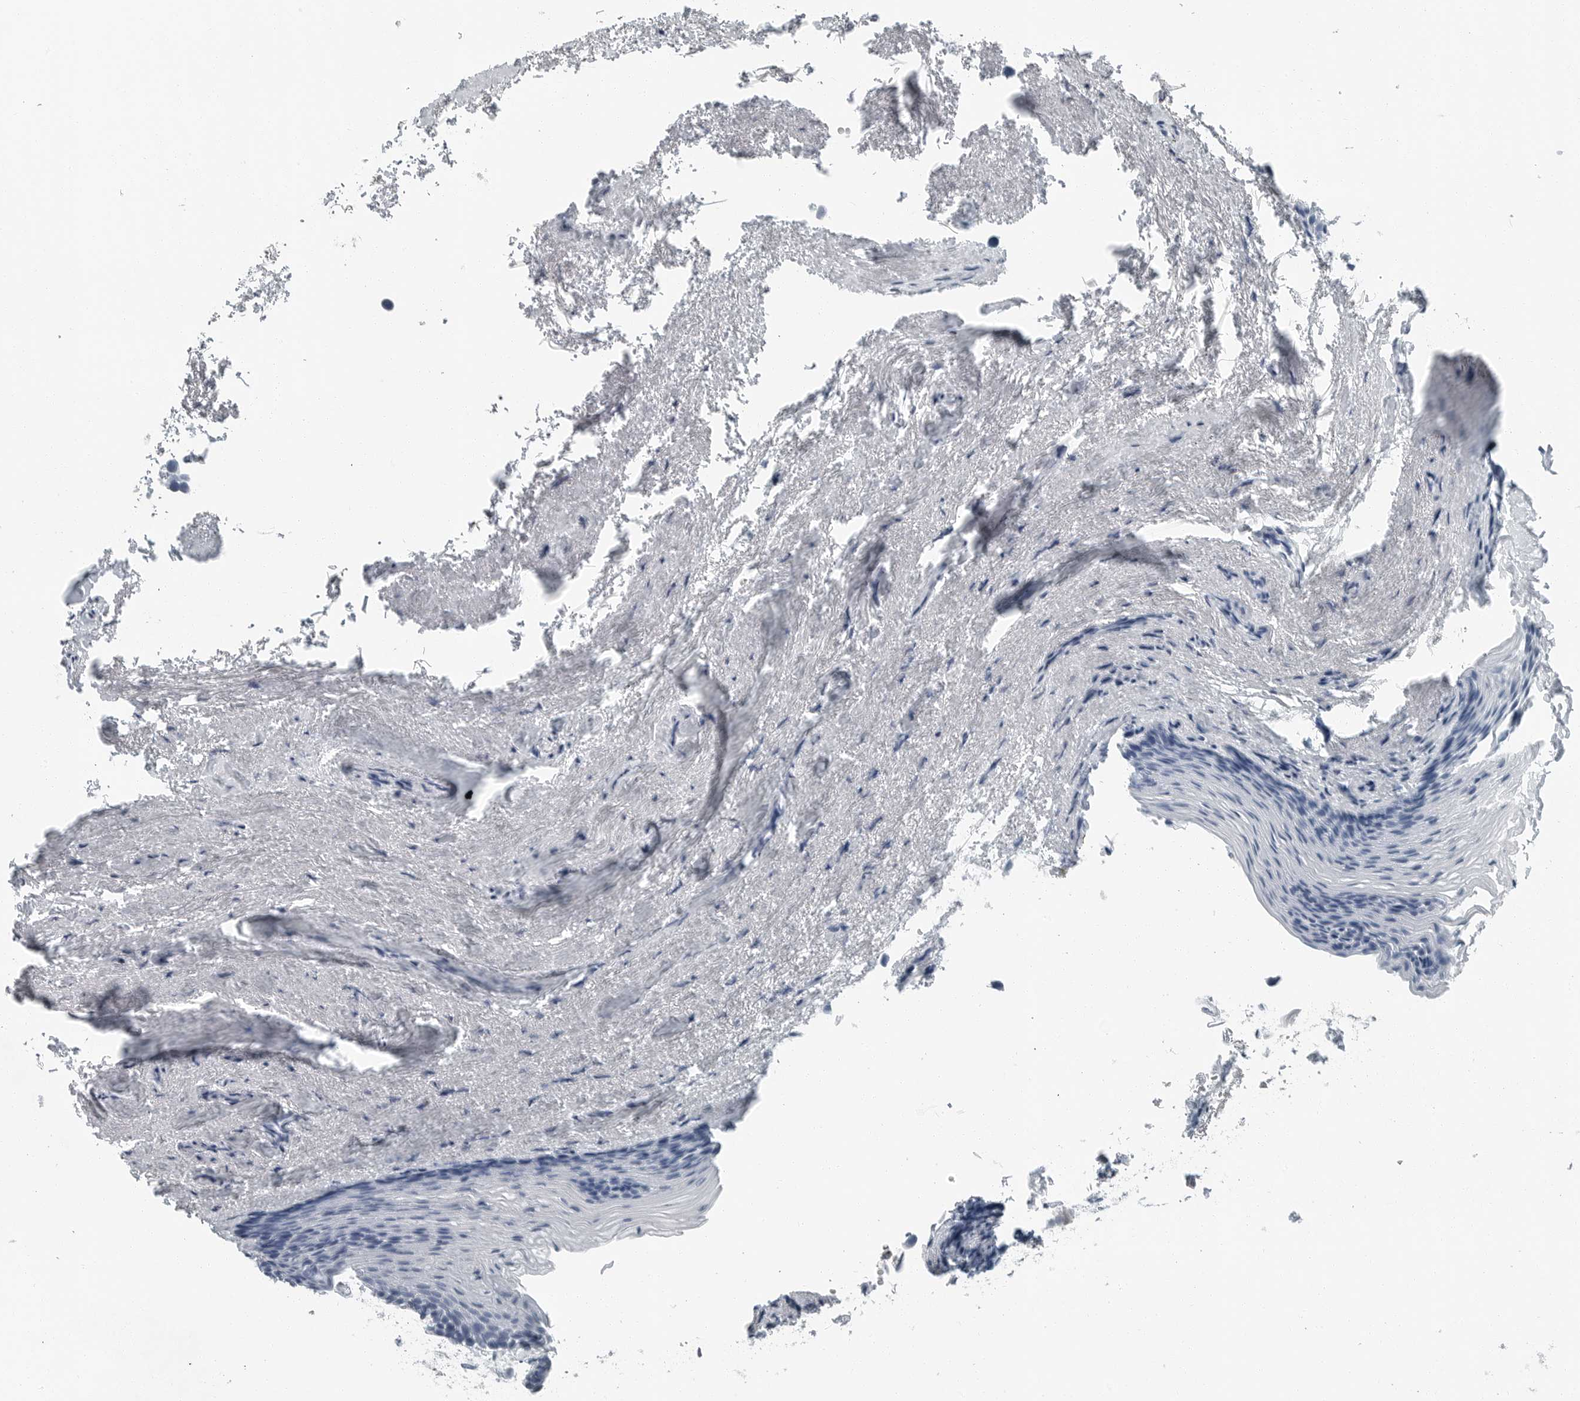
{"staining": {"intensity": "negative", "quantity": "none", "location": "none"}, "tissue": "urinary bladder", "cell_type": "Urothelial cells", "image_type": "normal", "snomed": [{"axis": "morphology", "description": "Normal tissue, NOS"}, {"axis": "topography", "description": "Urinary bladder"}], "caption": "DAB immunohistochemical staining of benign human urinary bladder displays no significant positivity in urothelial cells. (Brightfield microscopy of DAB immunohistochemistry (IHC) at high magnification).", "gene": "FABP6", "patient": {"sex": "female", "age": 67}}